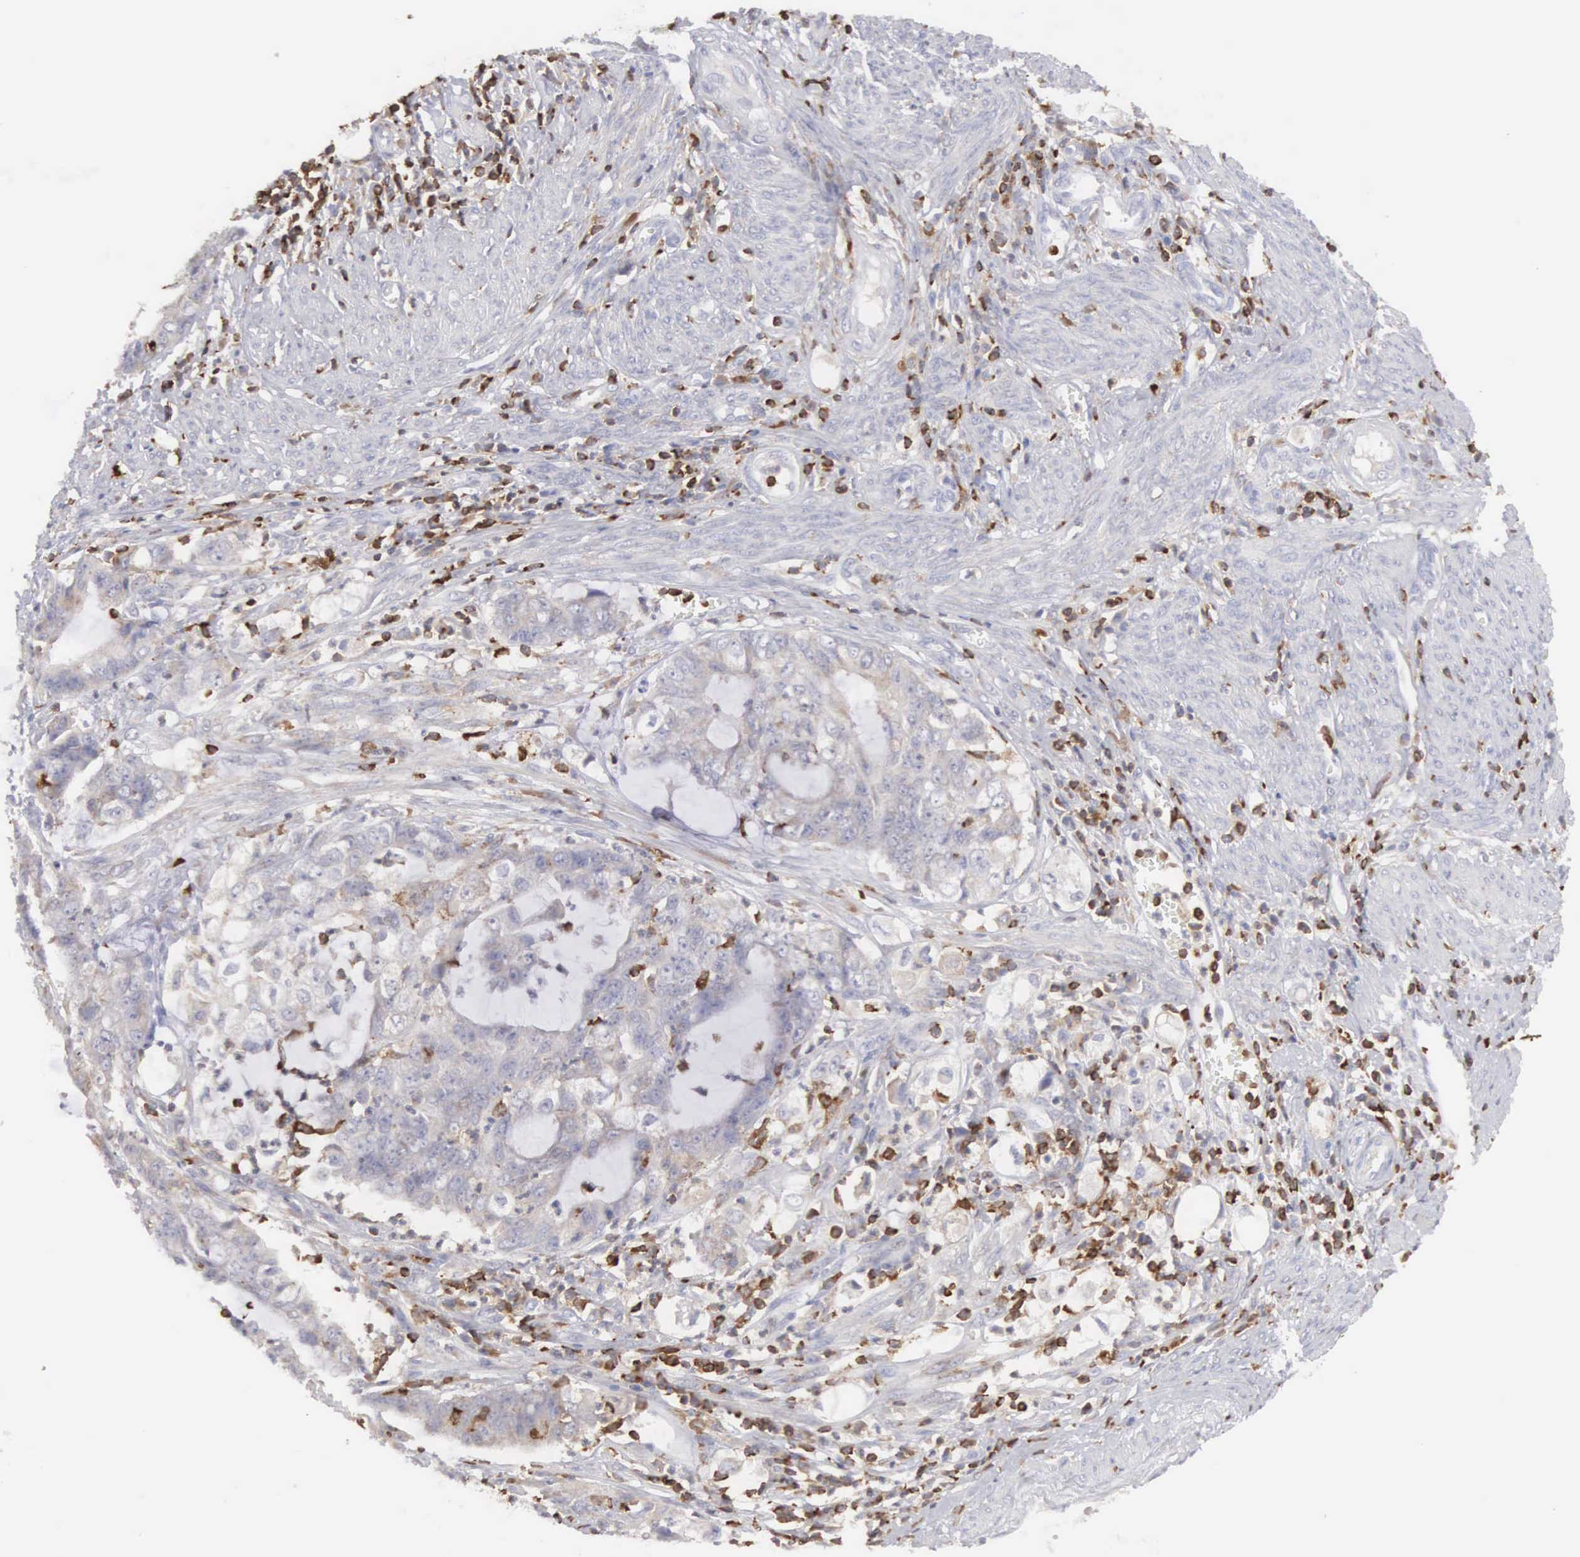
{"staining": {"intensity": "weak", "quantity": "25%-75%", "location": "cytoplasmic/membranous"}, "tissue": "endometrial cancer", "cell_type": "Tumor cells", "image_type": "cancer", "snomed": [{"axis": "morphology", "description": "Adenocarcinoma, NOS"}, {"axis": "topography", "description": "Endometrium"}], "caption": "Protein analysis of endometrial cancer tissue demonstrates weak cytoplasmic/membranous positivity in approximately 25%-75% of tumor cells.", "gene": "SH3BP1", "patient": {"sex": "female", "age": 75}}